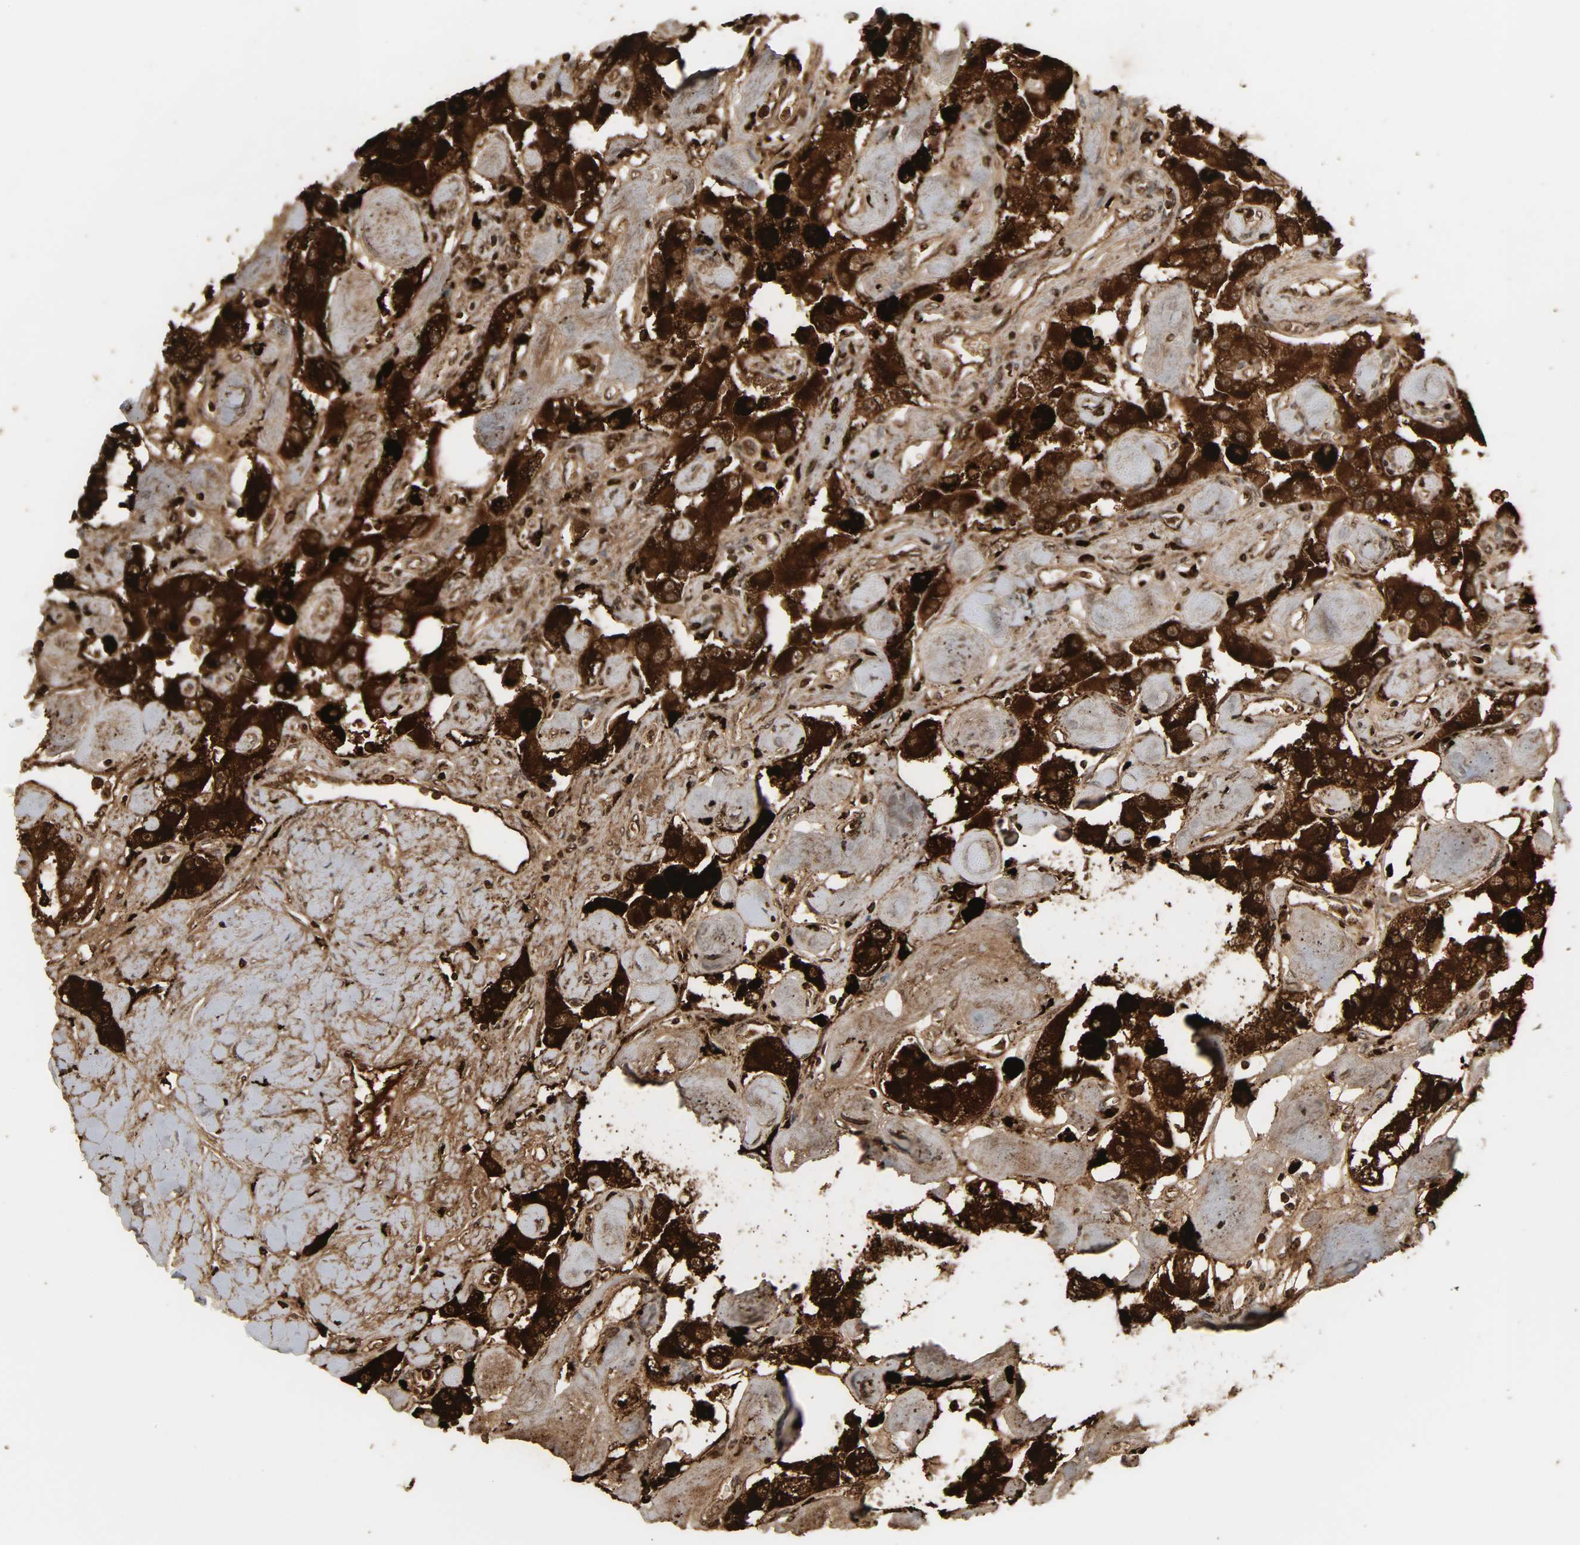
{"staining": {"intensity": "strong", "quantity": ">75%", "location": "cytoplasmic/membranous"}, "tissue": "carcinoid", "cell_type": "Tumor cells", "image_type": "cancer", "snomed": [{"axis": "morphology", "description": "Carcinoid, malignant, NOS"}, {"axis": "topography", "description": "Pancreas"}], "caption": "The histopathology image exhibits immunohistochemical staining of carcinoid (malignant). There is strong cytoplasmic/membranous positivity is present in about >75% of tumor cells.", "gene": "PSAP", "patient": {"sex": "male", "age": 41}}